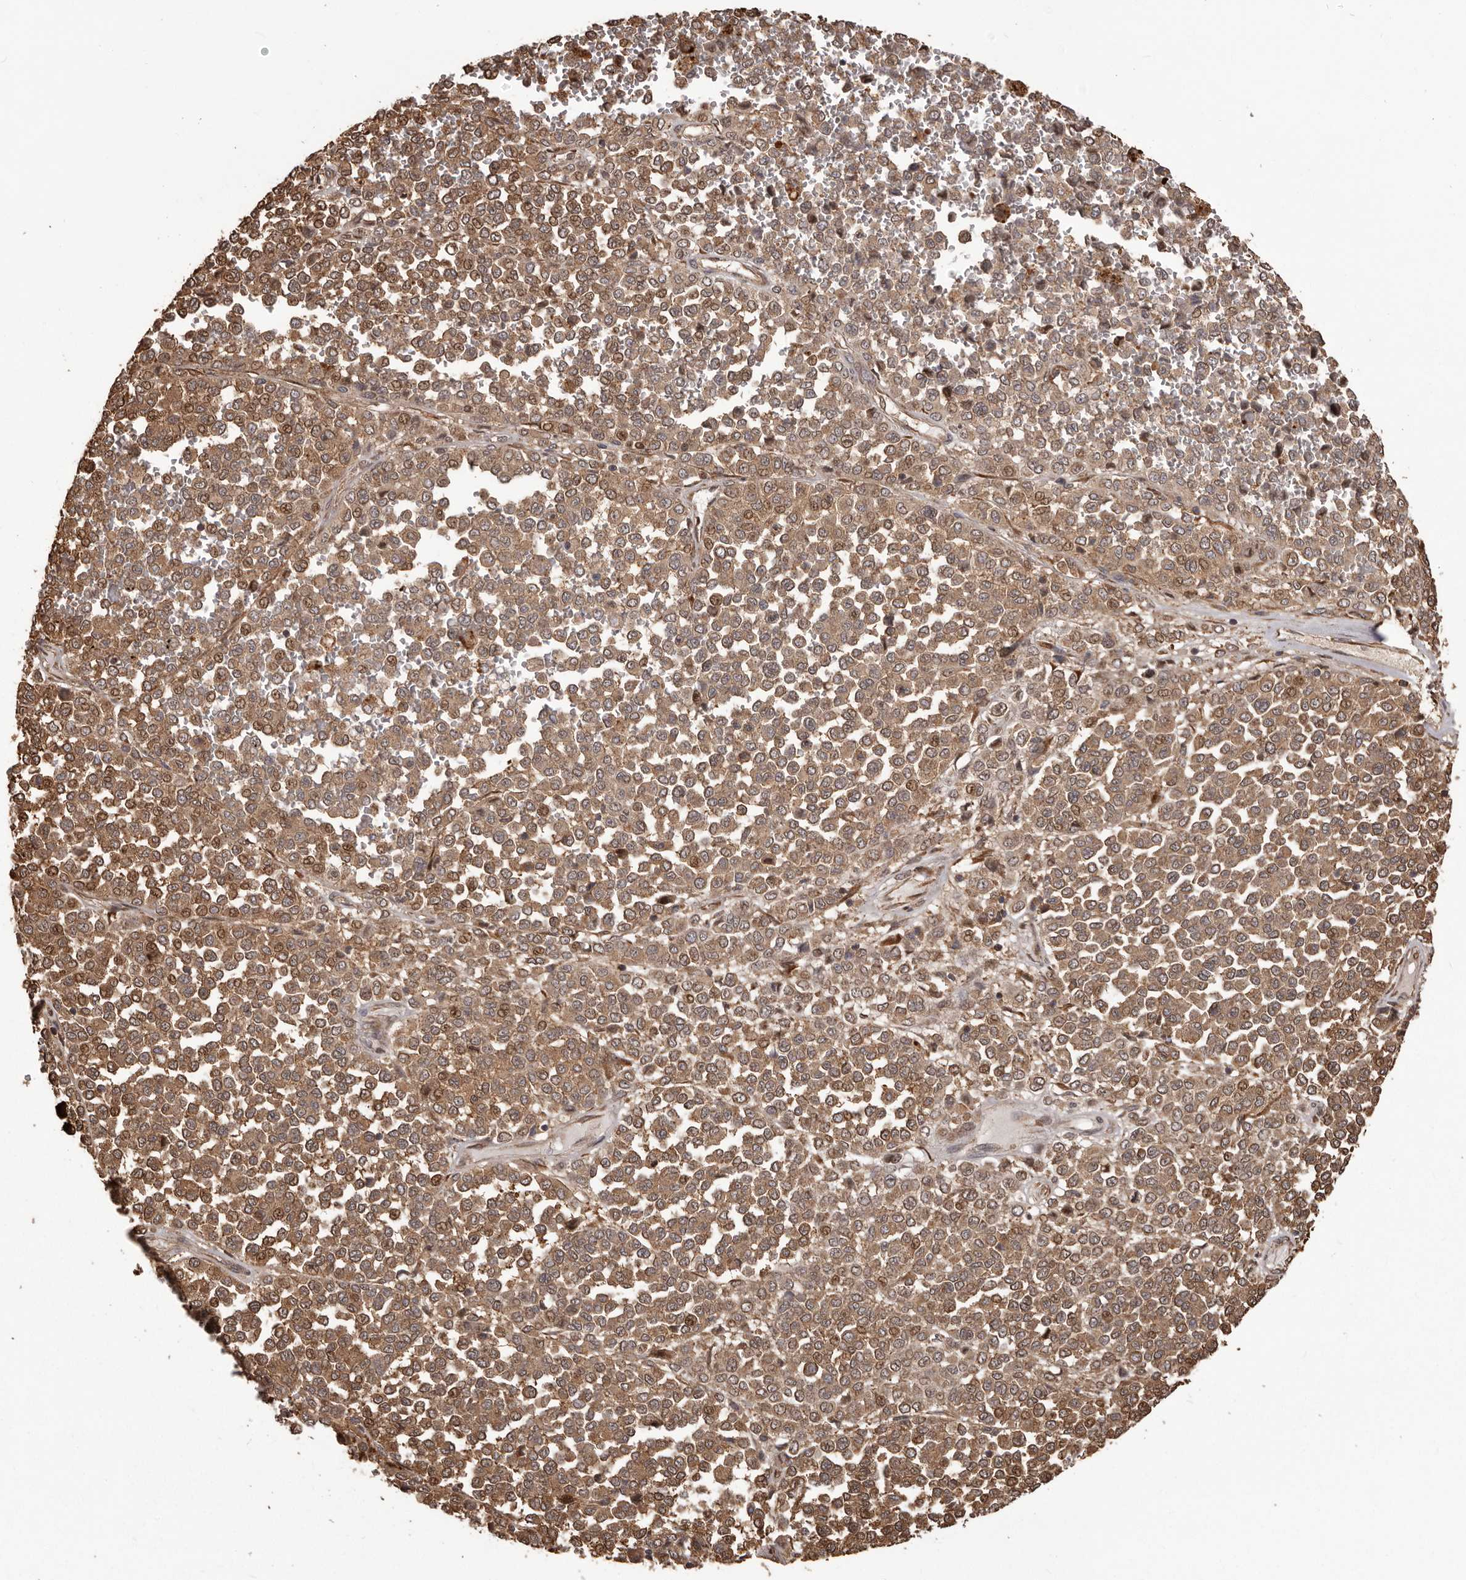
{"staining": {"intensity": "moderate", "quantity": ">75%", "location": "cytoplasmic/membranous"}, "tissue": "melanoma", "cell_type": "Tumor cells", "image_type": "cancer", "snomed": [{"axis": "morphology", "description": "Malignant melanoma, Metastatic site"}, {"axis": "topography", "description": "Pancreas"}], "caption": "A photomicrograph of human malignant melanoma (metastatic site) stained for a protein shows moderate cytoplasmic/membranous brown staining in tumor cells. The protein of interest is shown in brown color, while the nuclei are stained blue.", "gene": "MTO1", "patient": {"sex": "female", "age": 30}}